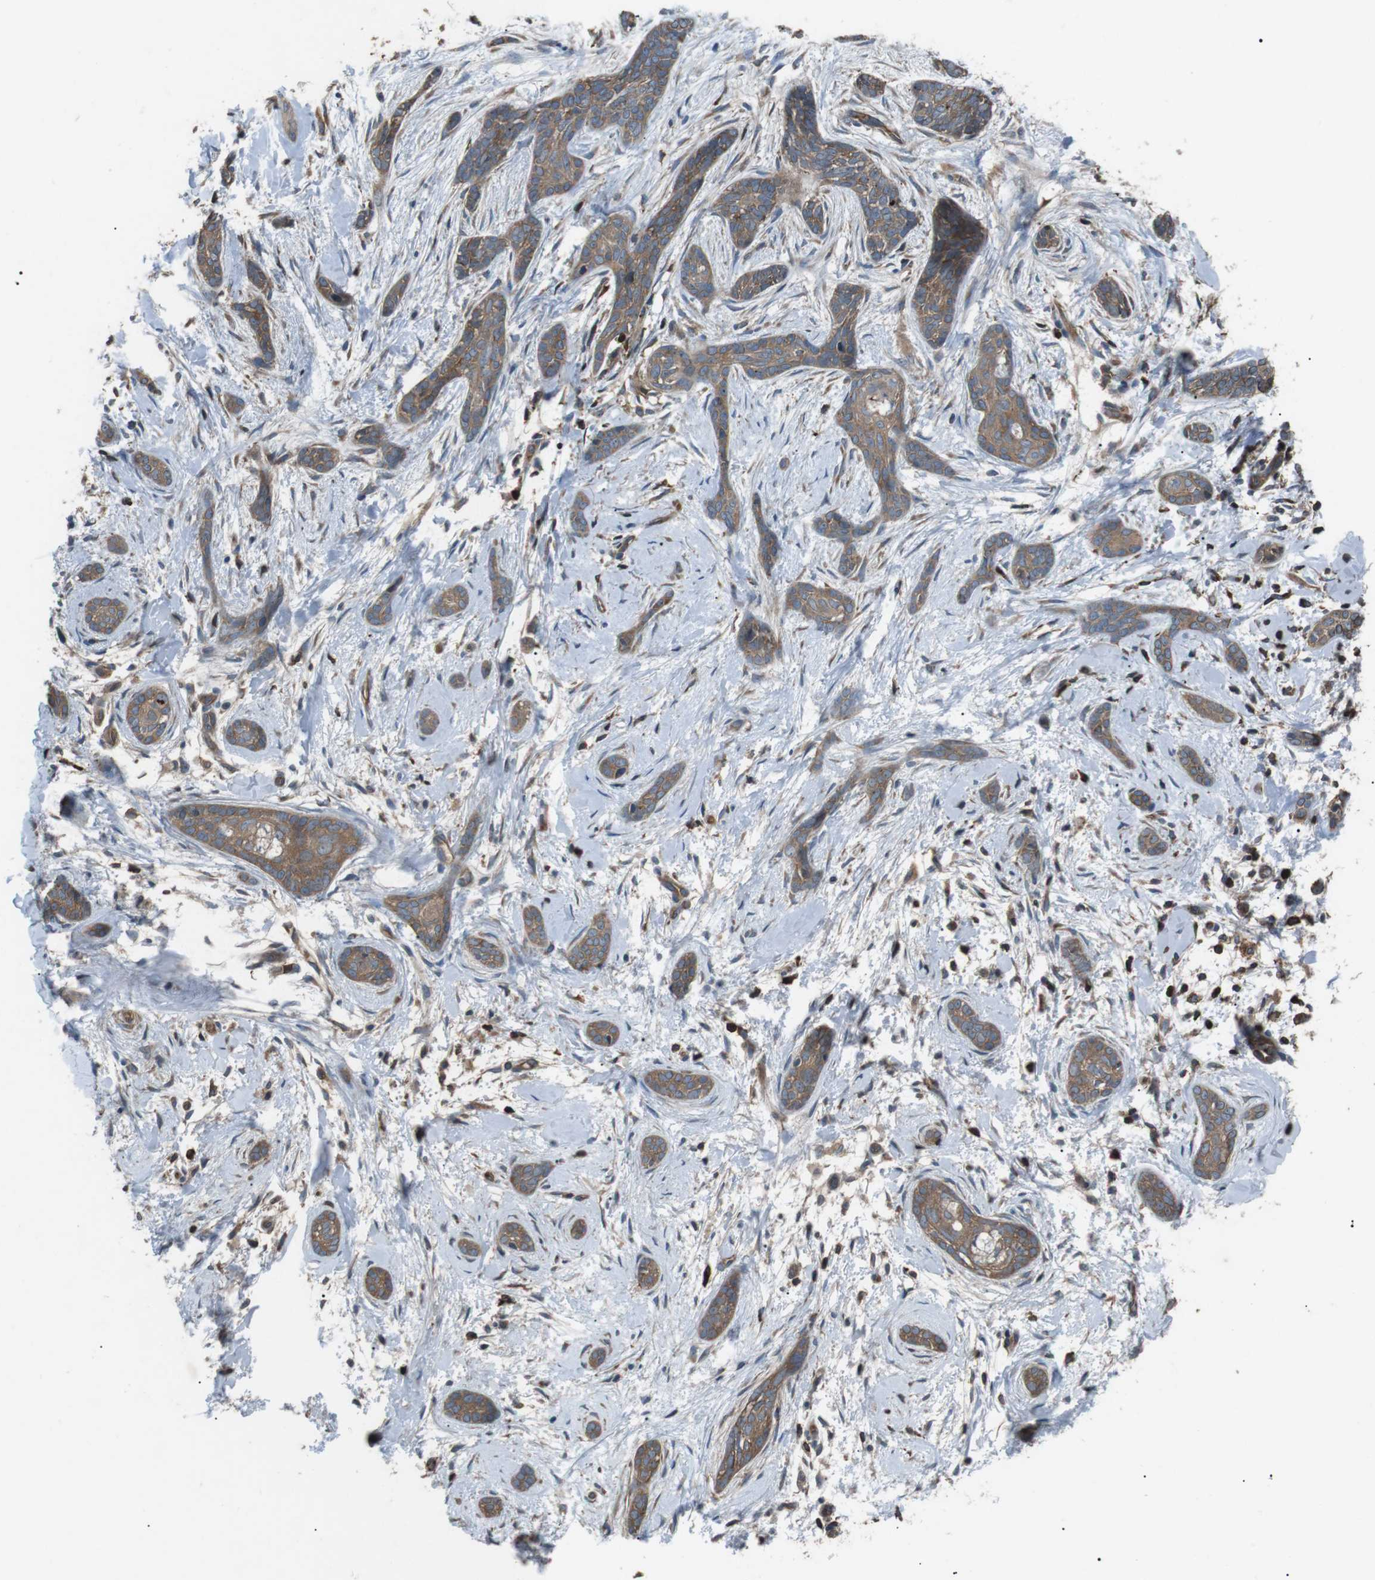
{"staining": {"intensity": "moderate", "quantity": ">75%", "location": "cytoplasmic/membranous"}, "tissue": "skin cancer", "cell_type": "Tumor cells", "image_type": "cancer", "snomed": [{"axis": "morphology", "description": "Basal cell carcinoma"}, {"axis": "morphology", "description": "Adnexal tumor, benign"}, {"axis": "topography", "description": "Skin"}], "caption": "Immunohistochemical staining of human basal cell carcinoma (skin) reveals moderate cytoplasmic/membranous protein positivity in about >75% of tumor cells.", "gene": "GPR161", "patient": {"sex": "female", "age": 42}}